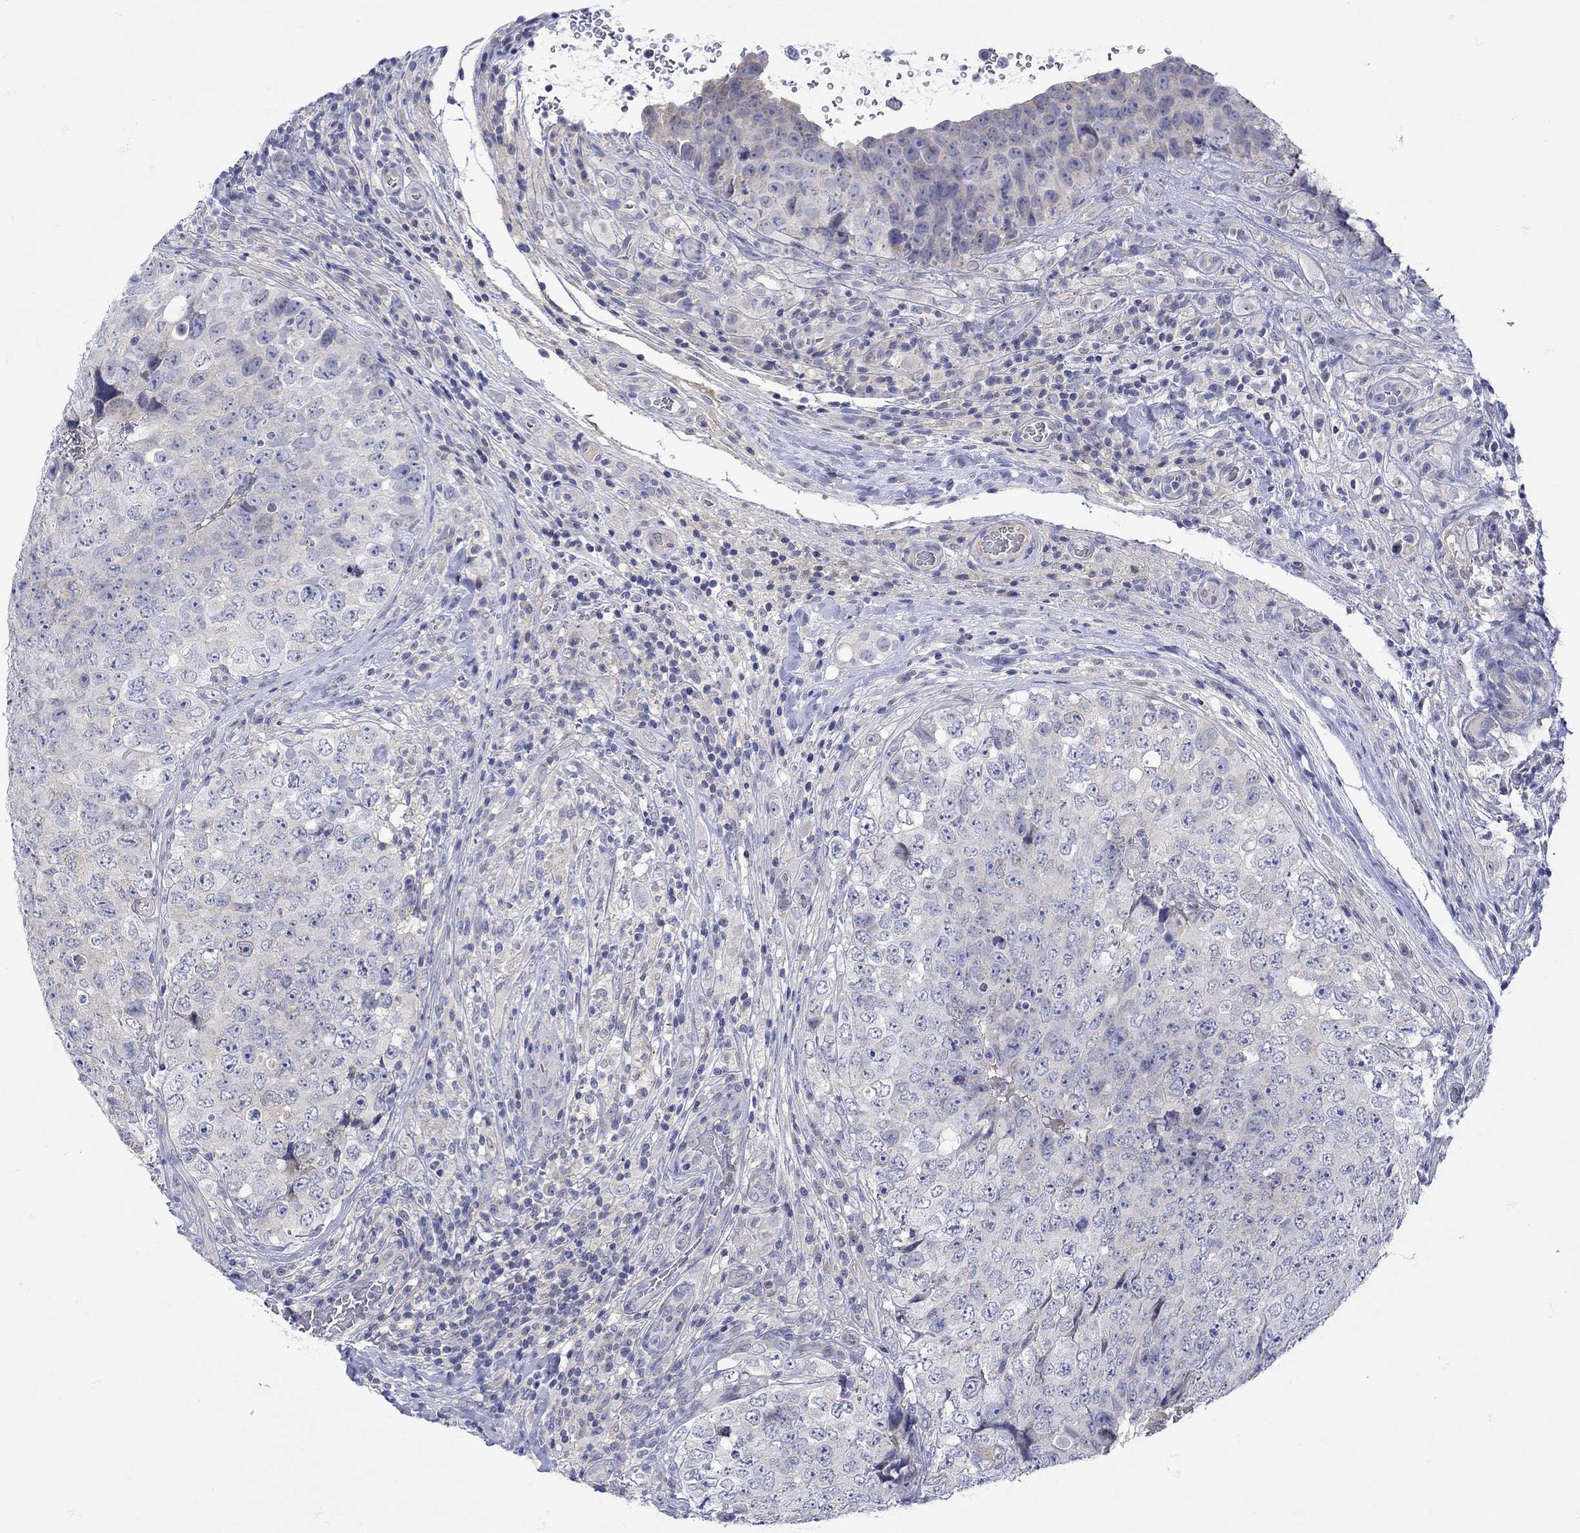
{"staining": {"intensity": "negative", "quantity": "none", "location": "none"}, "tissue": "testis cancer", "cell_type": "Tumor cells", "image_type": "cancer", "snomed": [{"axis": "morphology", "description": "Seminoma, NOS"}, {"axis": "topography", "description": "Testis"}], "caption": "Testis seminoma stained for a protein using immunohistochemistry (IHC) exhibits no expression tumor cells.", "gene": "MSI1", "patient": {"sex": "male", "age": 34}}